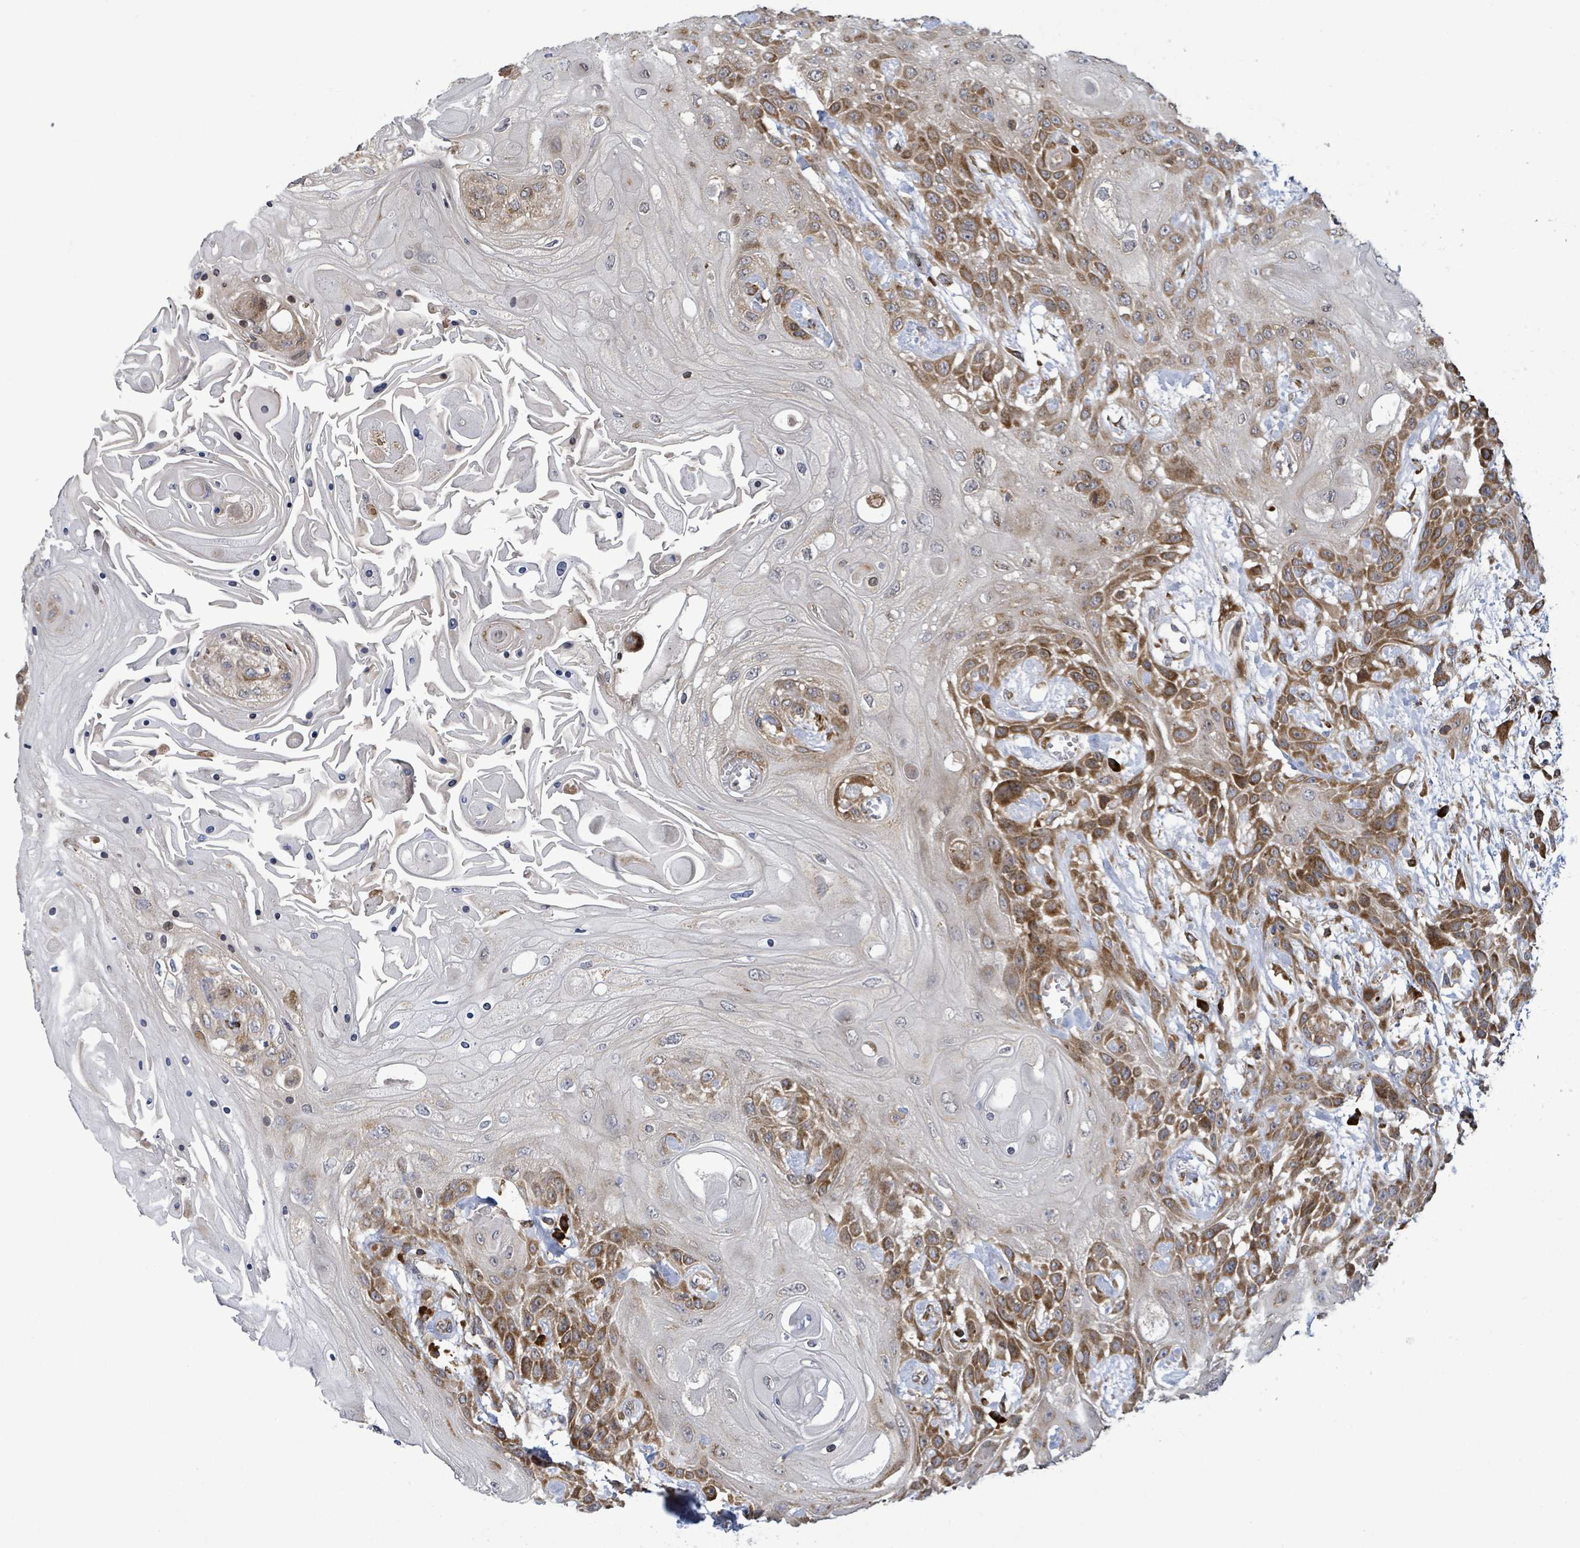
{"staining": {"intensity": "moderate", "quantity": "25%-75%", "location": "cytoplasmic/membranous"}, "tissue": "head and neck cancer", "cell_type": "Tumor cells", "image_type": "cancer", "snomed": [{"axis": "morphology", "description": "Squamous cell carcinoma, NOS"}, {"axis": "topography", "description": "Head-Neck"}], "caption": "DAB immunohistochemical staining of head and neck cancer displays moderate cytoplasmic/membranous protein staining in approximately 25%-75% of tumor cells.", "gene": "NOMO1", "patient": {"sex": "female", "age": 43}}